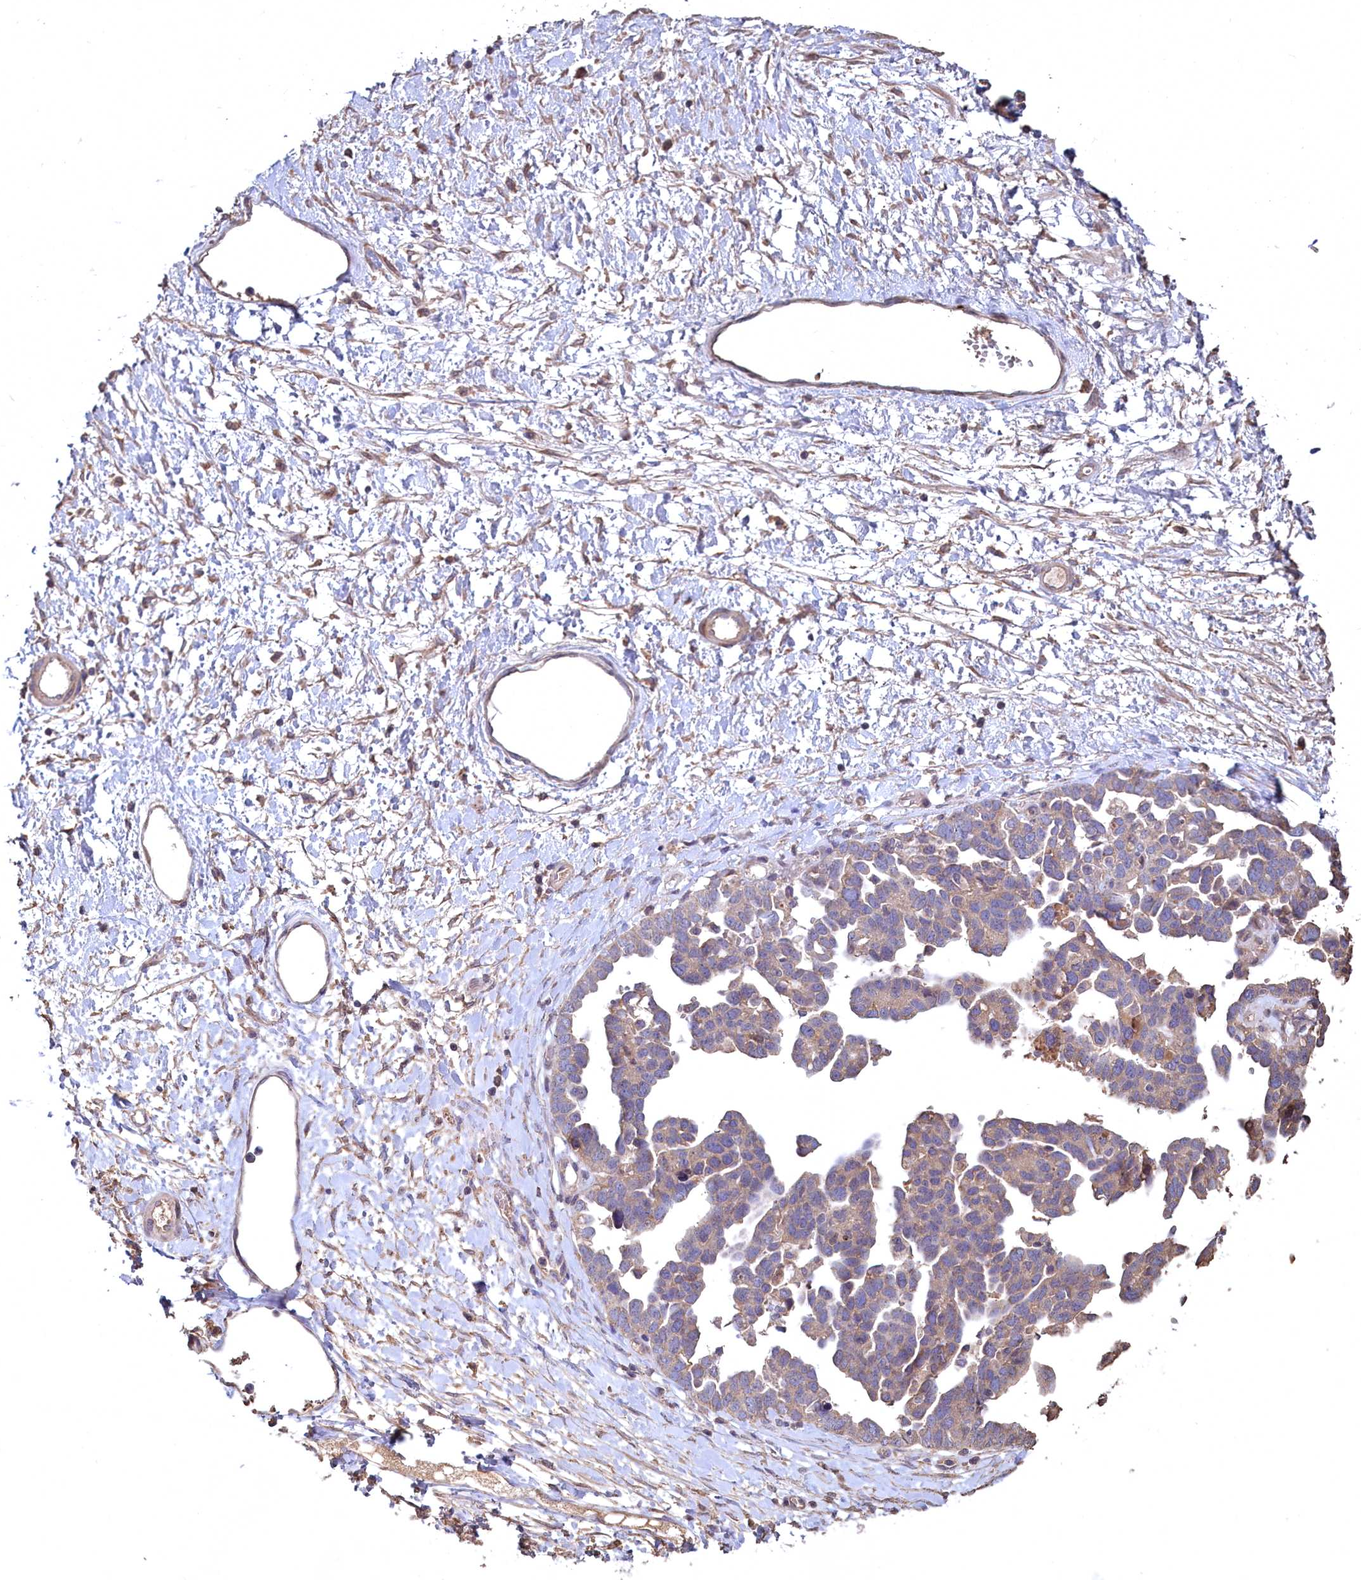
{"staining": {"intensity": "weak", "quantity": "<25%", "location": "cytoplasmic/membranous"}, "tissue": "ovarian cancer", "cell_type": "Tumor cells", "image_type": "cancer", "snomed": [{"axis": "morphology", "description": "Cystadenocarcinoma, serous, NOS"}, {"axis": "topography", "description": "Ovary"}], "caption": "Tumor cells are negative for protein expression in human ovarian serous cystadenocarcinoma.", "gene": "FUNDC1", "patient": {"sex": "female", "age": 54}}